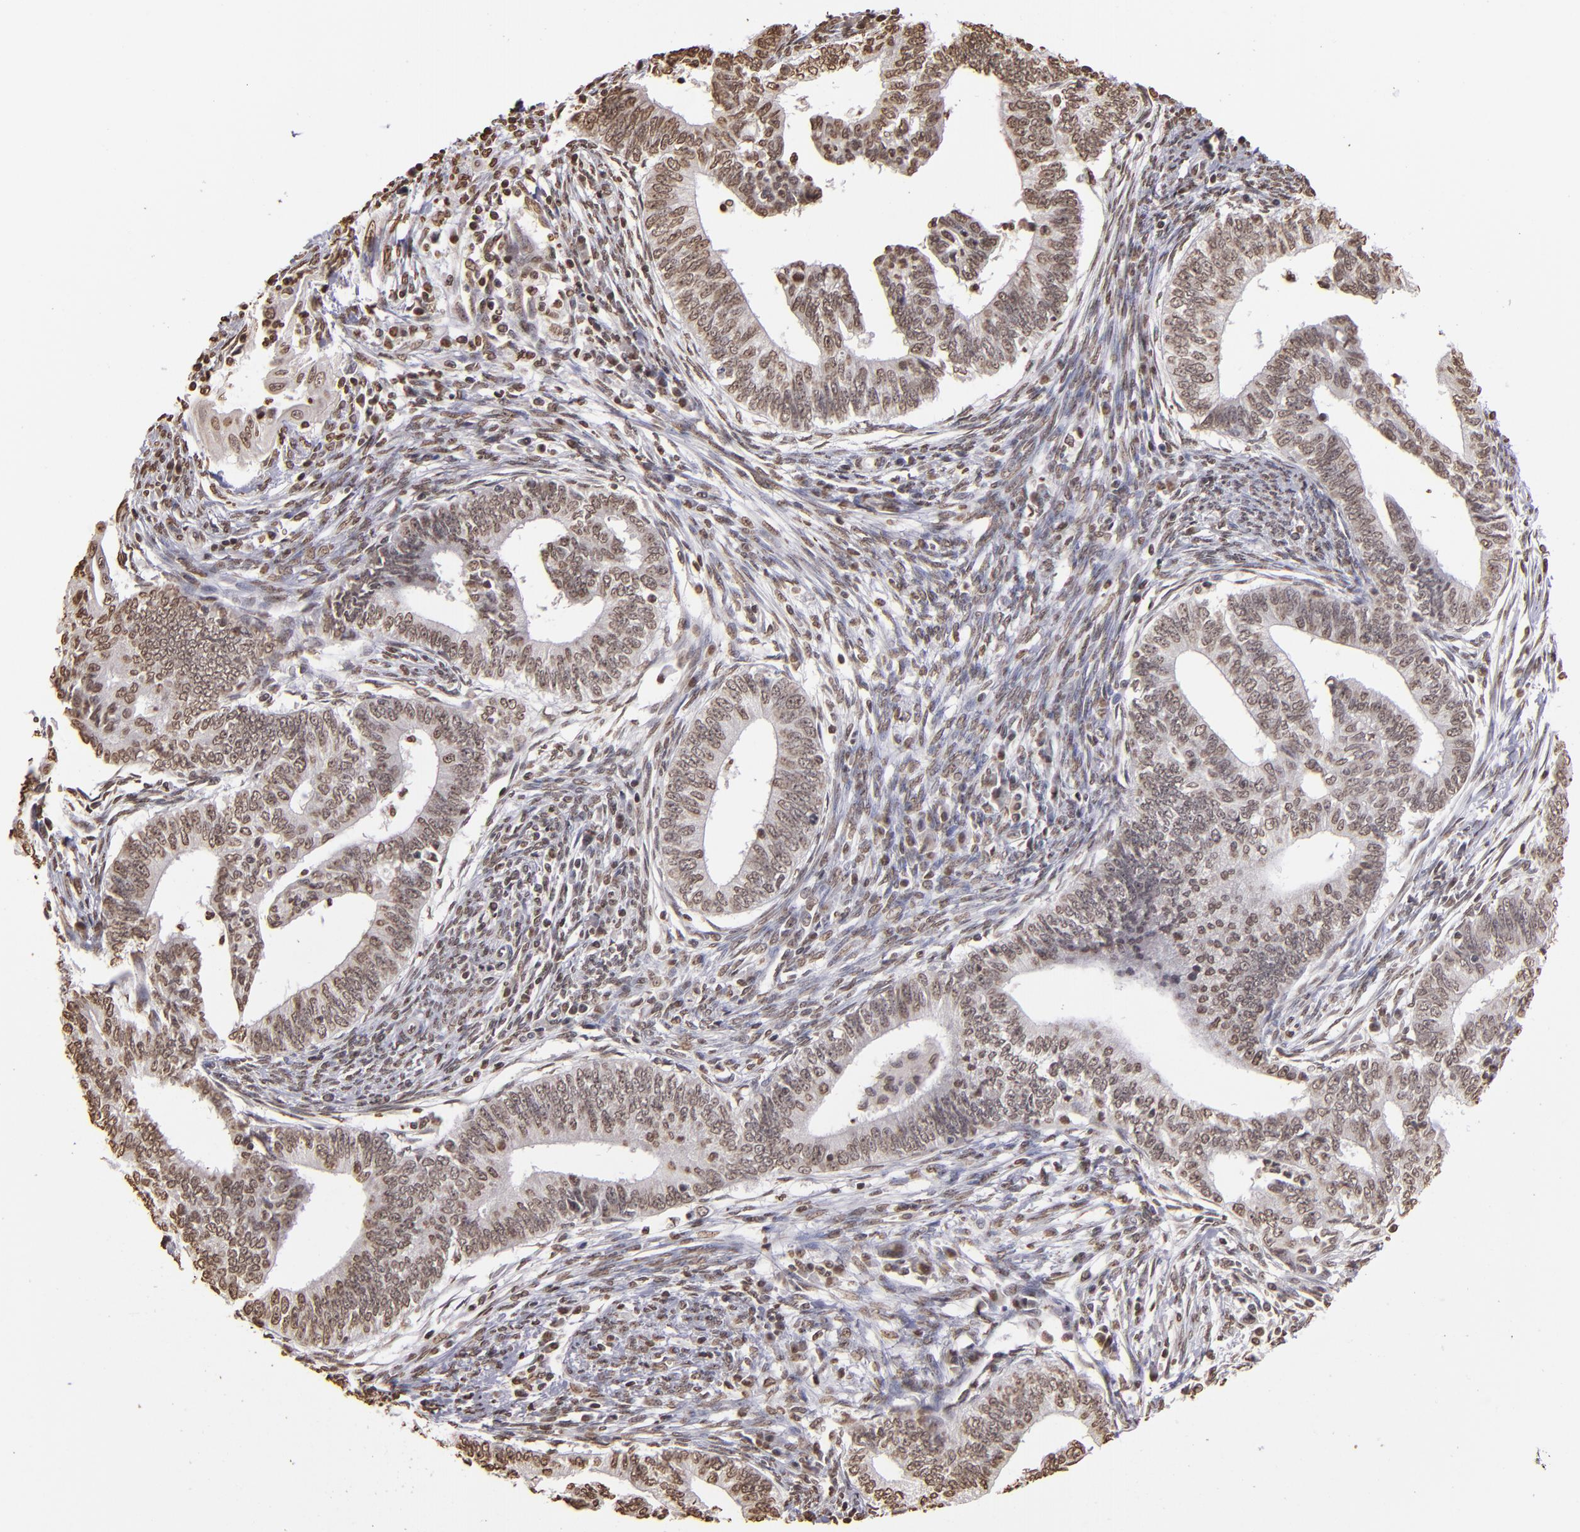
{"staining": {"intensity": "weak", "quantity": "25%-75%", "location": "nuclear"}, "tissue": "endometrial cancer", "cell_type": "Tumor cells", "image_type": "cancer", "snomed": [{"axis": "morphology", "description": "Adenocarcinoma, NOS"}, {"axis": "topography", "description": "Endometrium"}], "caption": "Weak nuclear staining is present in approximately 25%-75% of tumor cells in endometrial cancer (adenocarcinoma).", "gene": "LBX1", "patient": {"sex": "female", "age": 66}}